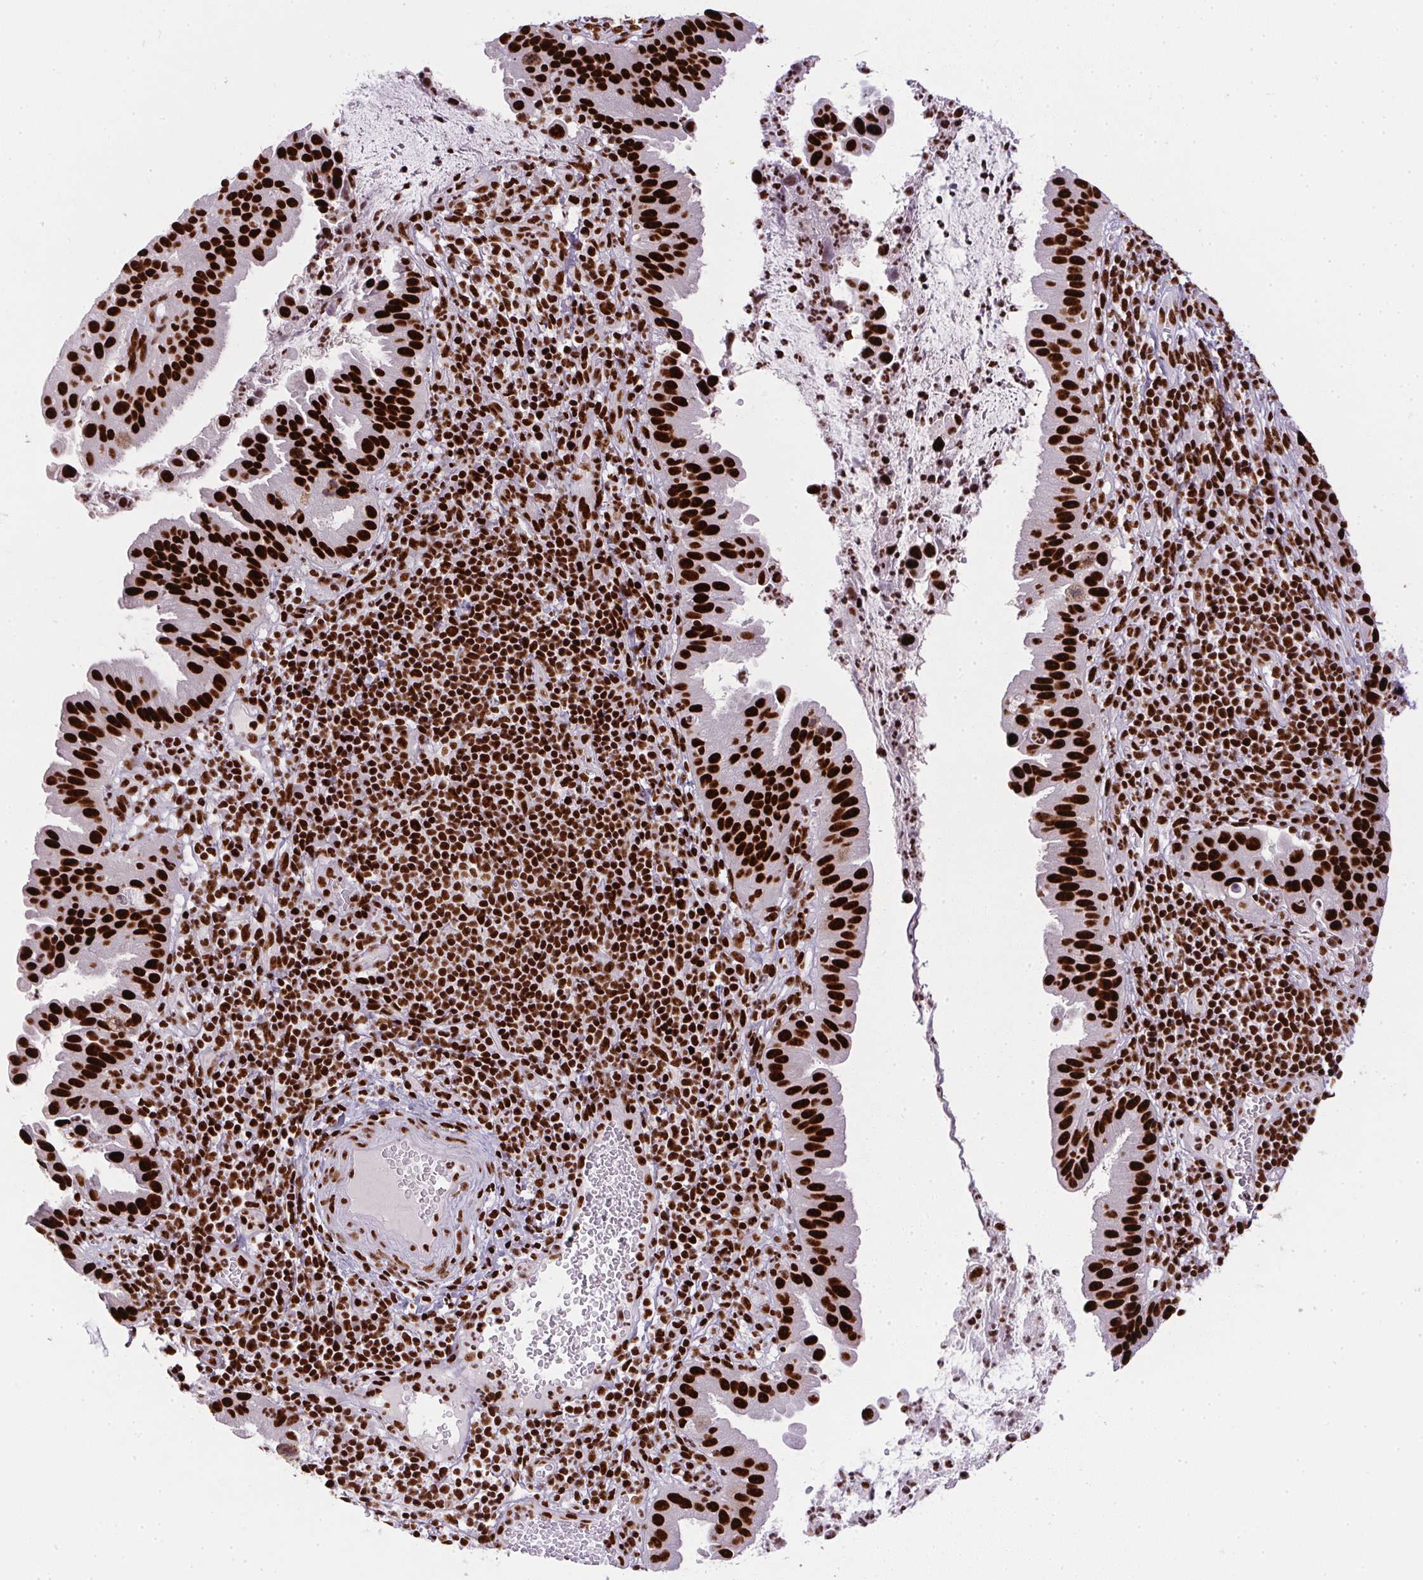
{"staining": {"intensity": "strong", "quantity": ">75%", "location": "nuclear"}, "tissue": "cervical cancer", "cell_type": "Tumor cells", "image_type": "cancer", "snomed": [{"axis": "morphology", "description": "Adenocarcinoma, NOS"}, {"axis": "topography", "description": "Cervix"}], "caption": "Cervical adenocarcinoma stained with a protein marker reveals strong staining in tumor cells.", "gene": "PAGE3", "patient": {"sex": "female", "age": 34}}